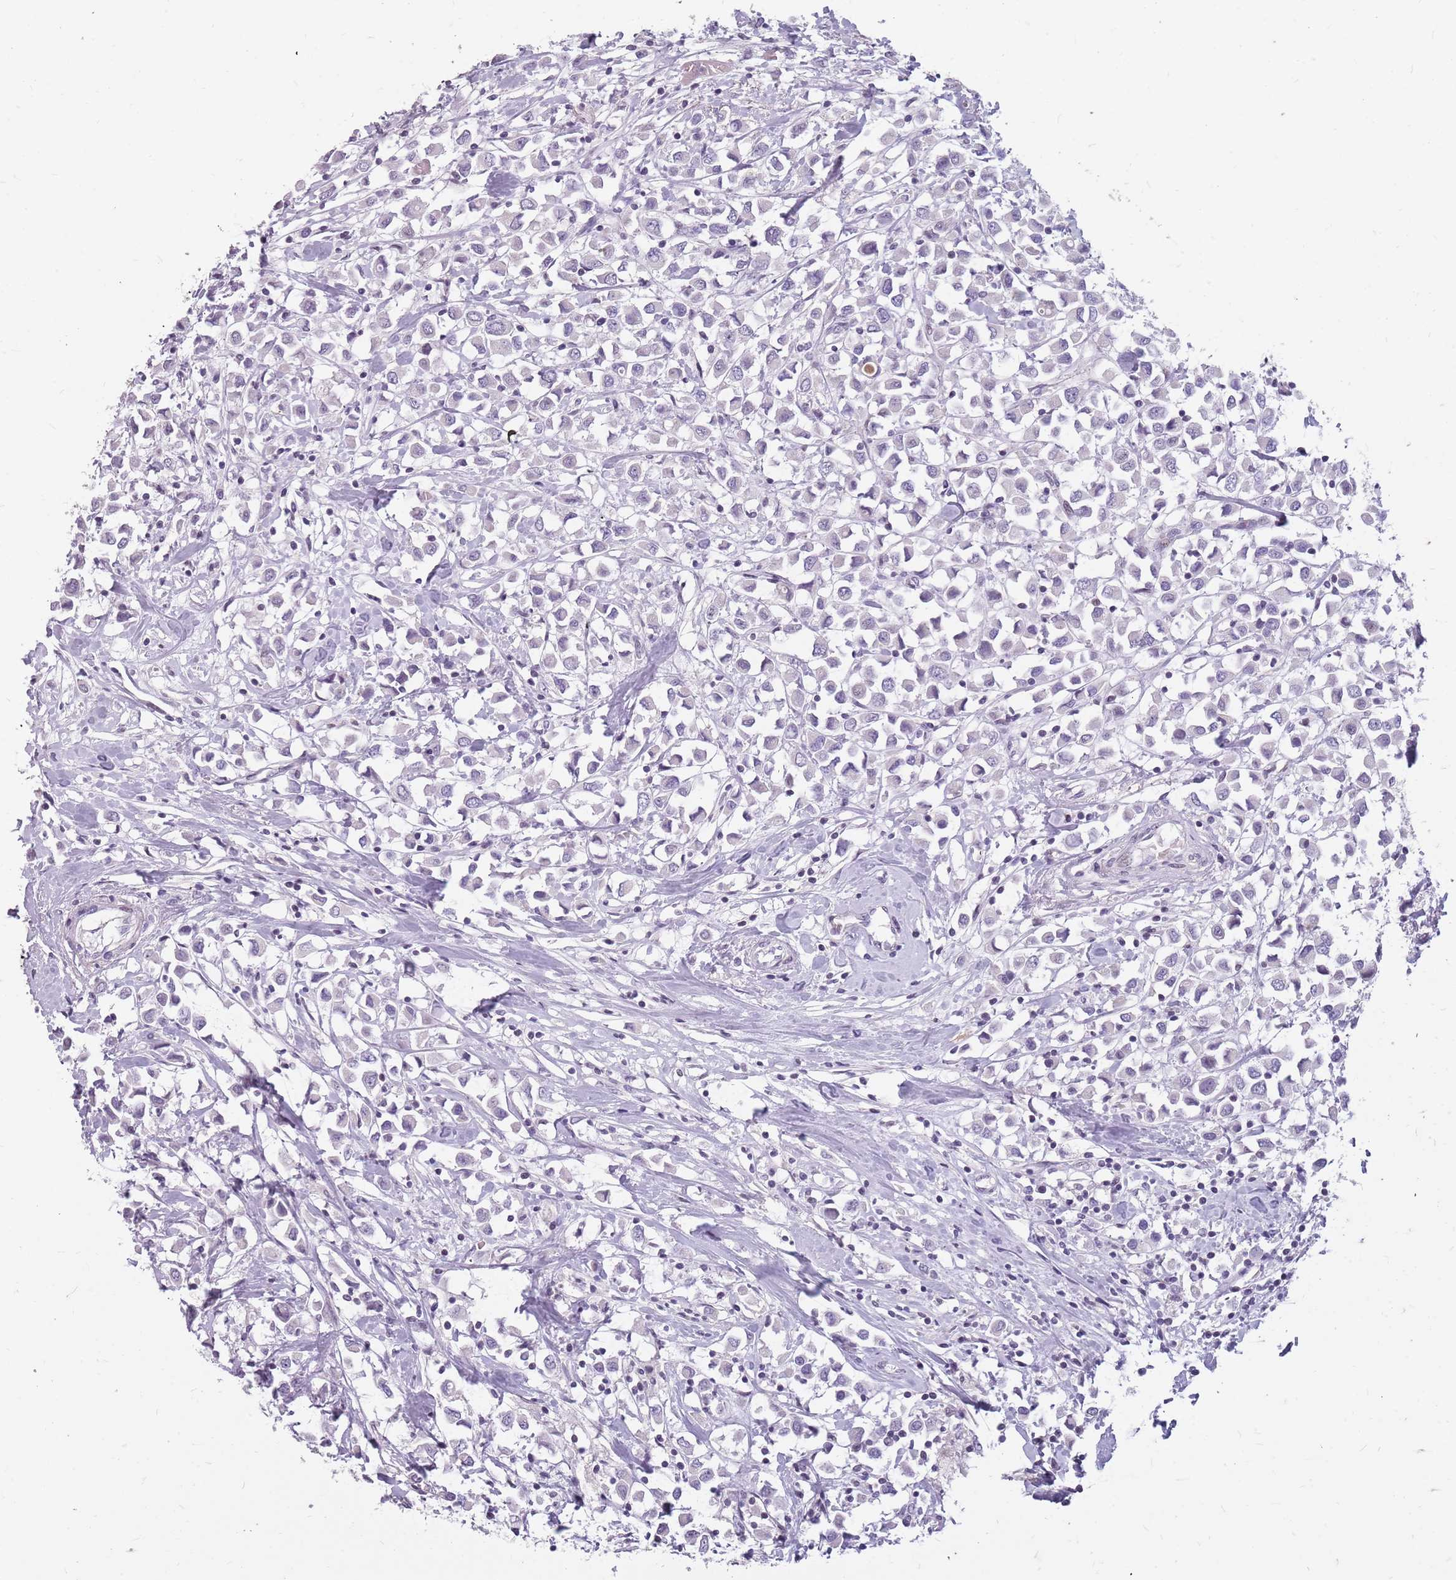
{"staining": {"intensity": "negative", "quantity": "none", "location": "none"}, "tissue": "breast cancer", "cell_type": "Tumor cells", "image_type": "cancer", "snomed": [{"axis": "morphology", "description": "Duct carcinoma"}, {"axis": "topography", "description": "Breast"}], "caption": "The immunohistochemistry photomicrograph has no significant expression in tumor cells of intraductal carcinoma (breast) tissue.", "gene": "NEK6", "patient": {"sex": "female", "age": 61}}